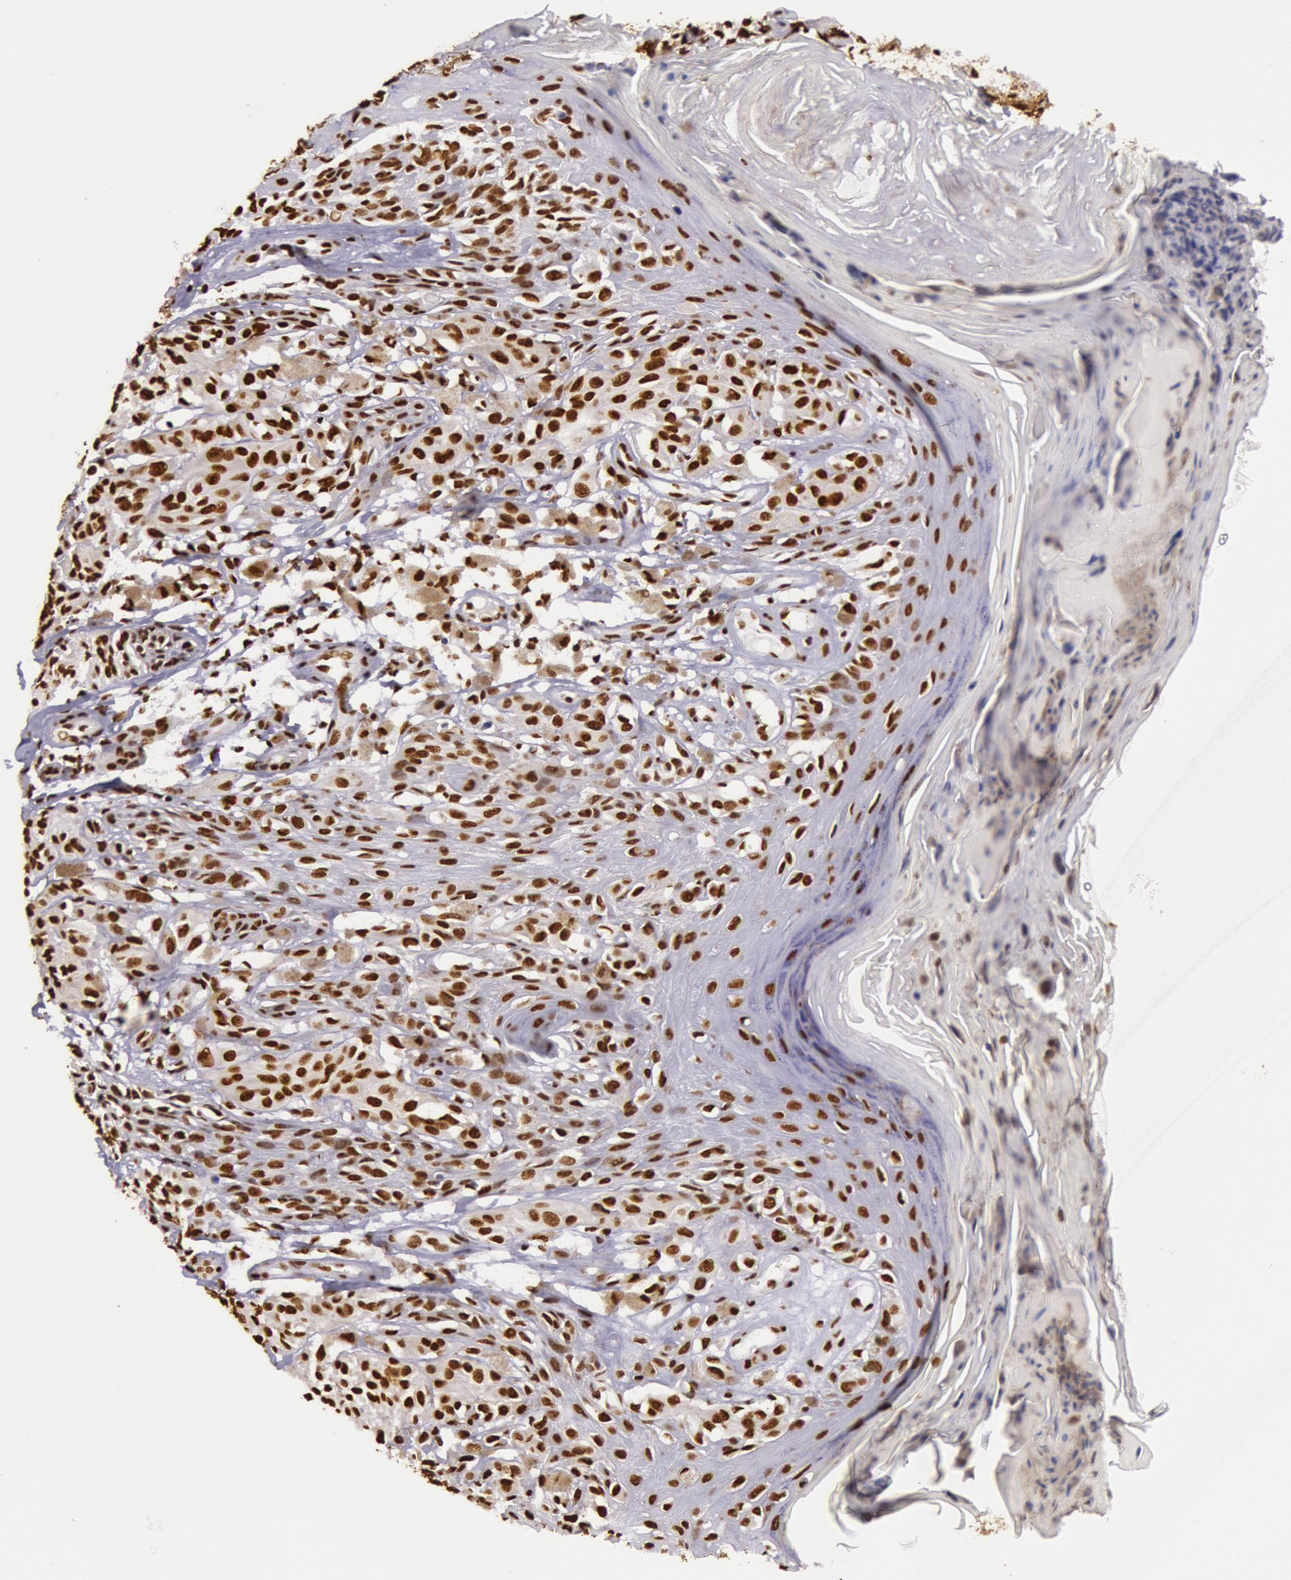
{"staining": {"intensity": "strong", "quantity": ">75%", "location": "nuclear"}, "tissue": "melanoma", "cell_type": "Tumor cells", "image_type": "cancer", "snomed": [{"axis": "morphology", "description": "Malignant melanoma, NOS"}, {"axis": "topography", "description": "Skin"}], "caption": "Human malignant melanoma stained with a brown dye shows strong nuclear positive positivity in approximately >75% of tumor cells.", "gene": "HNRNPH2", "patient": {"sex": "female", "age": 77}}